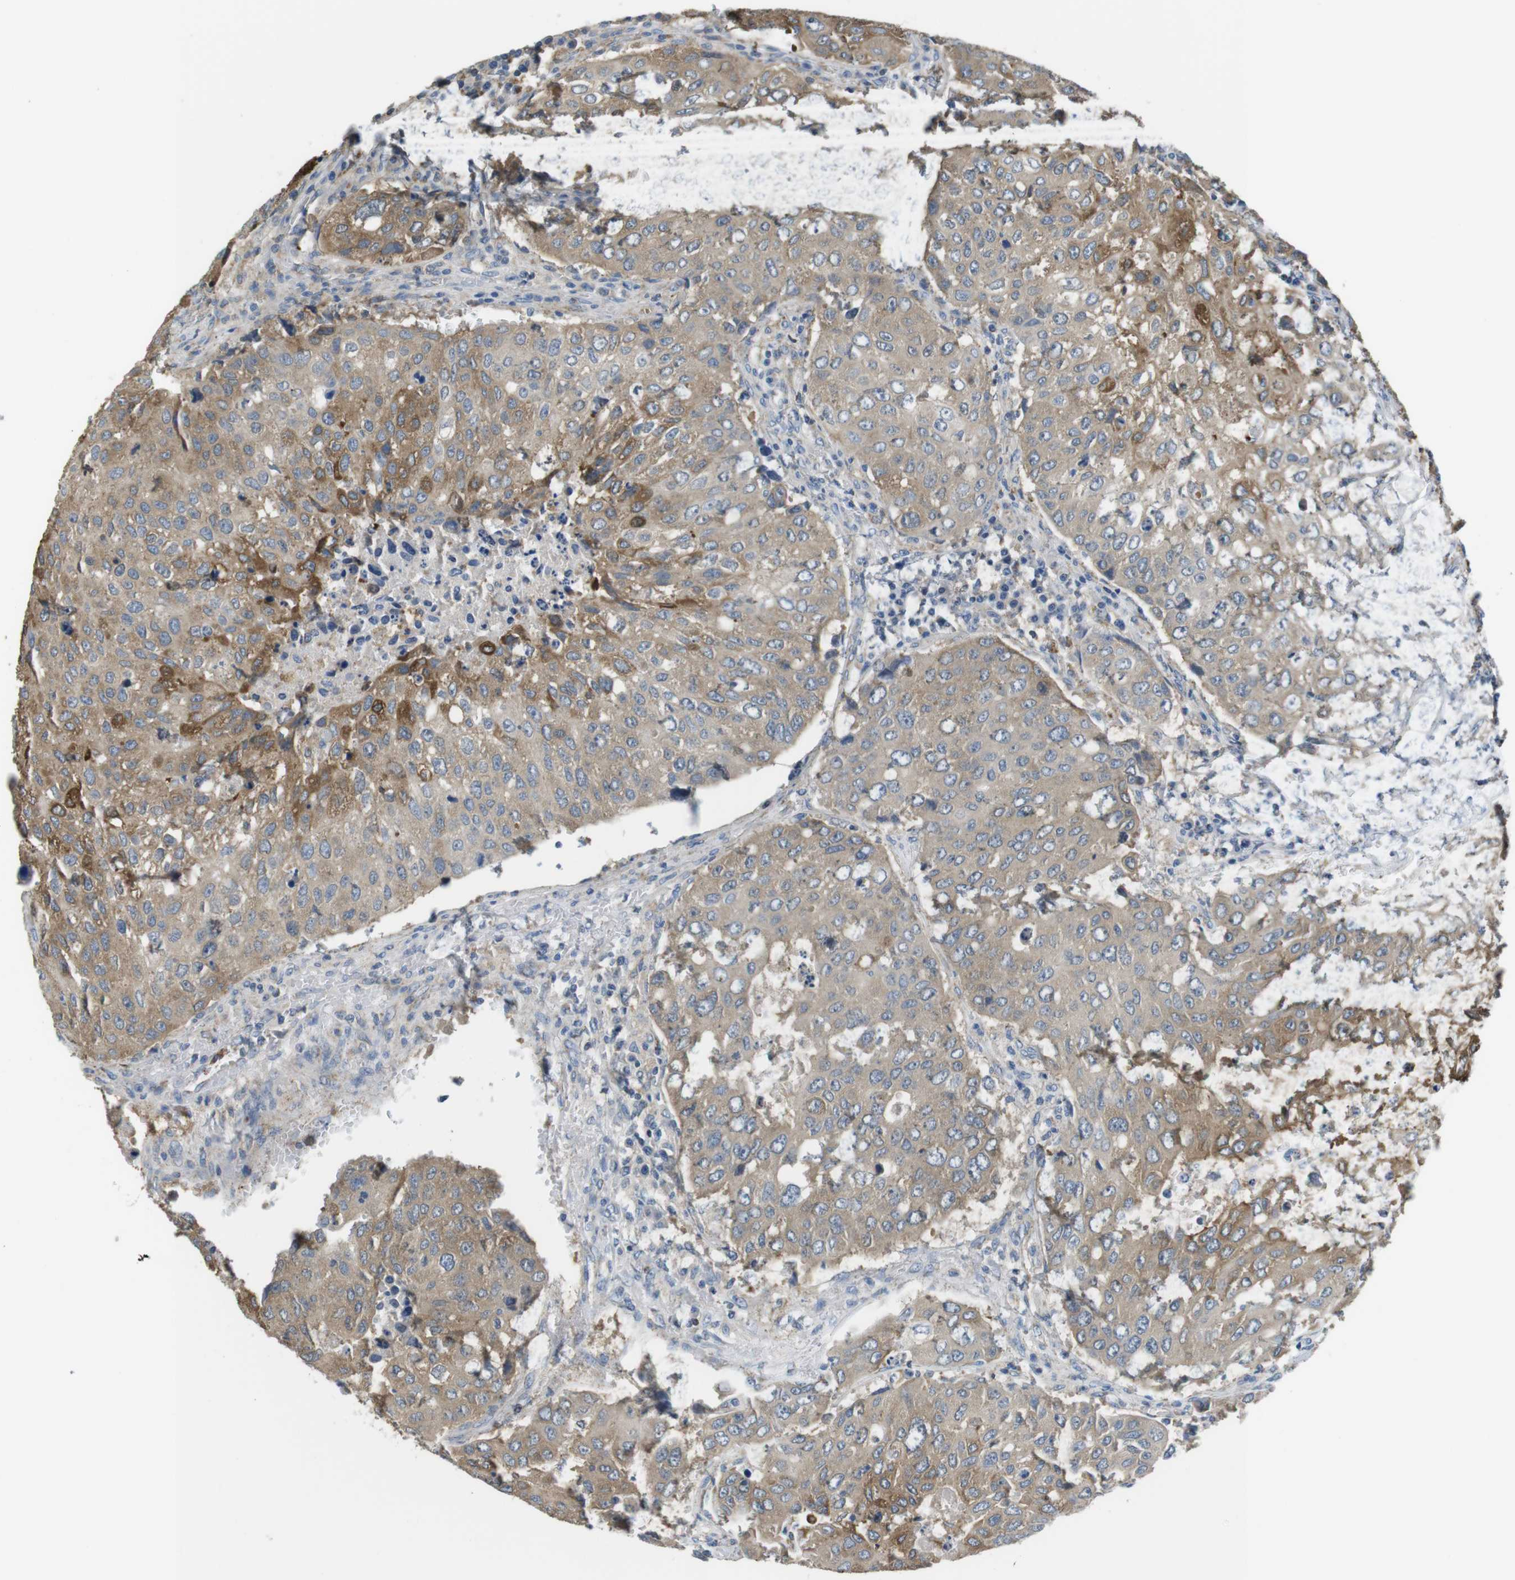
{"staining": {"intensity": "moderate", "quantity": "25%-75%", "location": "cytoplasmic/membranous"}, "tissue": "urothelial cancer", "cell_type": "Tumor cells", "image_type": "cancer", "snomed": [{"axis": "morphology", "description": "Urothelial carcinoma, High grade"}, {"axis": "topography", "description": "Lymph node"}, {"axis": "topography", "description": "Urinary bladder"}], "caption": "Approximately 25%-75% of tumor cells in human urothelial cancer exhibit moderate cytoplasmic/membranous protein expression as visualized by brown immunohistochemical staining.", "gene": "GRIK2", "patient": {"sex": "male", "age": 51}}